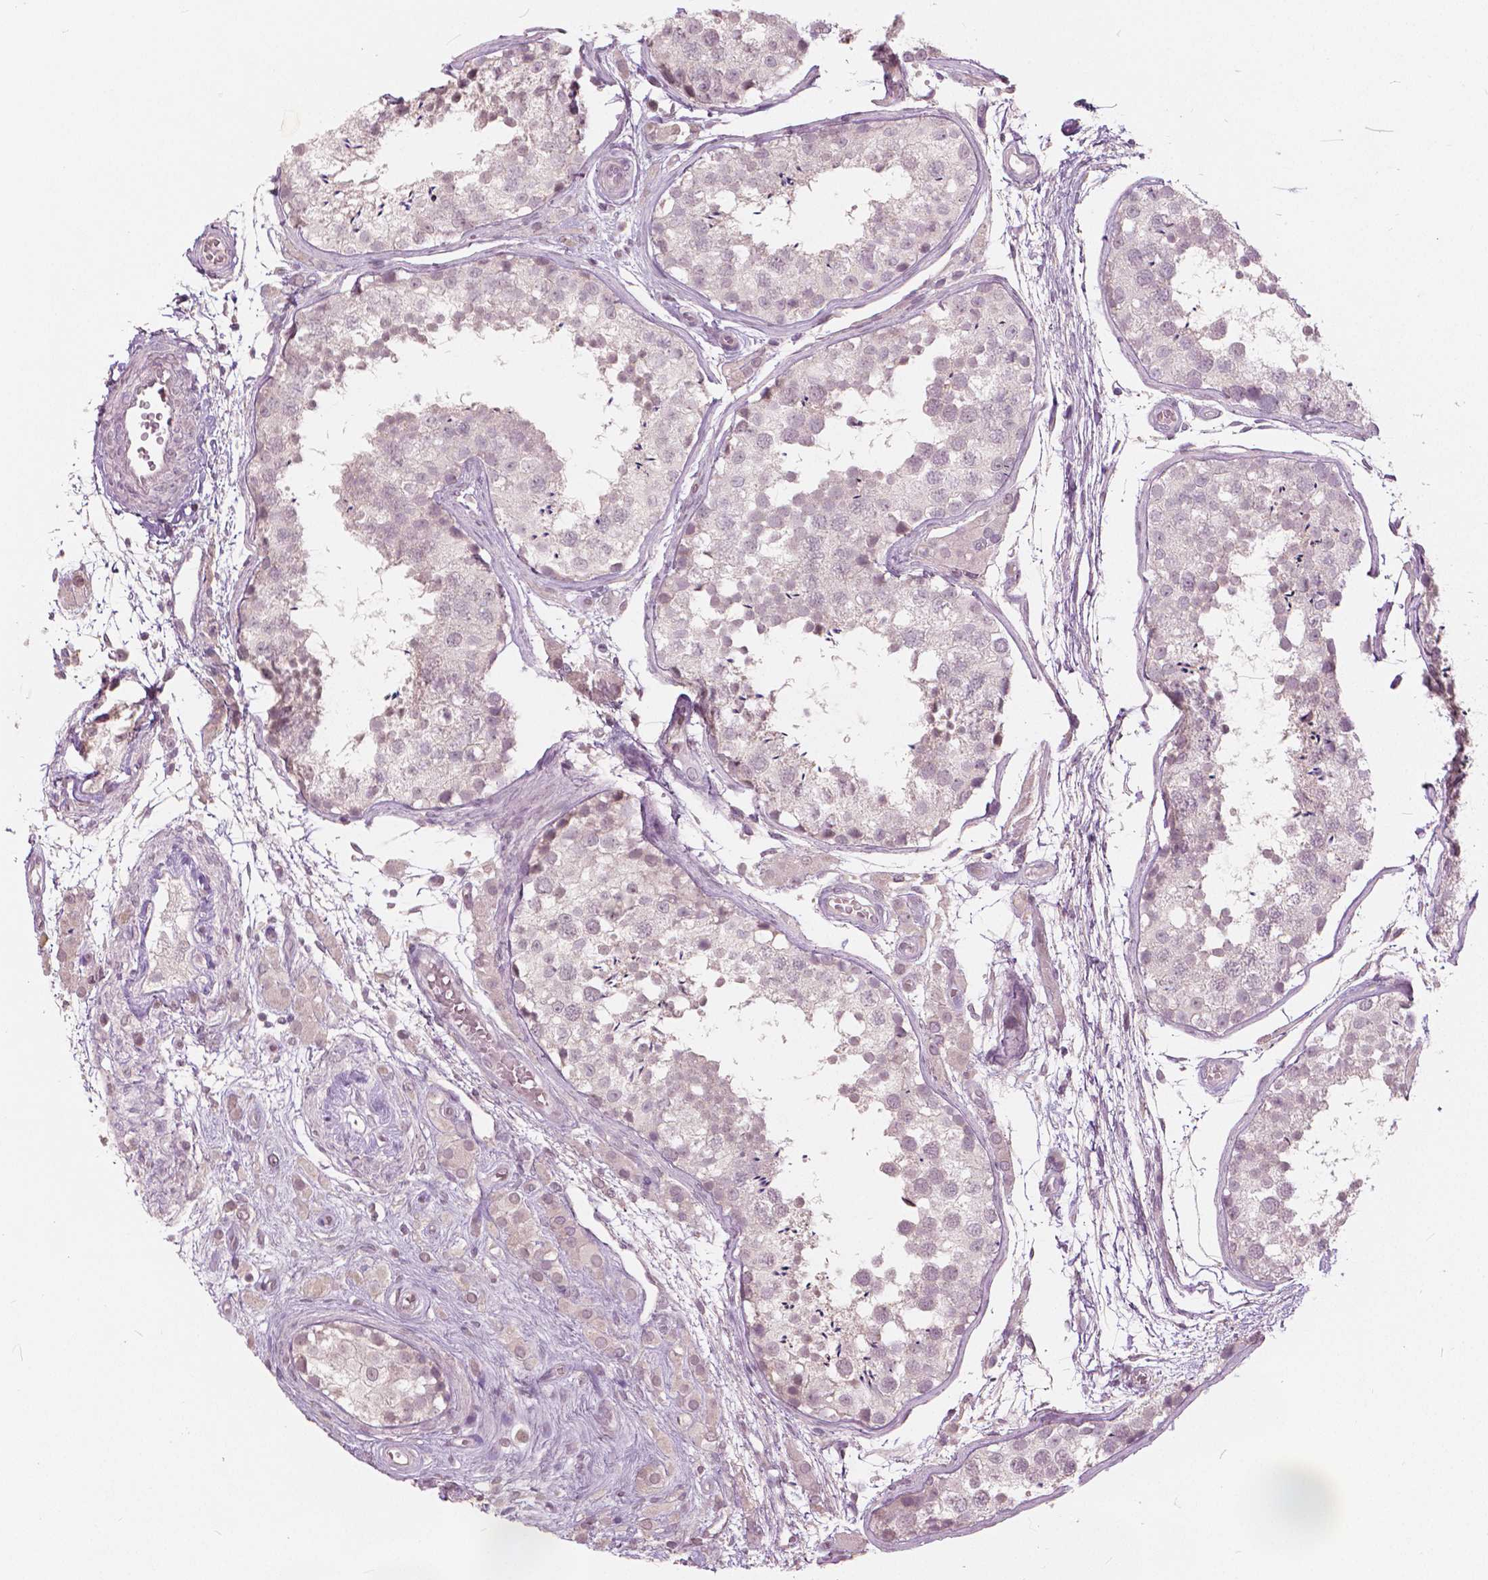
{"staining": {"intensity": "weak", "quantity": "<25%", "location": "nuclear"}, "tissue": "testis", "cell_type": "Cells in seminiferous ducts", "image_type": "normal", "snomed": [{"axis": "morphology", "description": "Normal tissue, NOS"}, {"axis": "morphology", "description": "Seminoma, NOS"}, {"axis": "topography", "description": "Testis"}], "caption": "Immunohistochemistry photomicrograph of unremarkable testis stained for a protein (brown), which exhibits no expression in cells in seminiferous ducts.", "gene": "NANOG", "patient": {"sex": "male", "age": 29}}